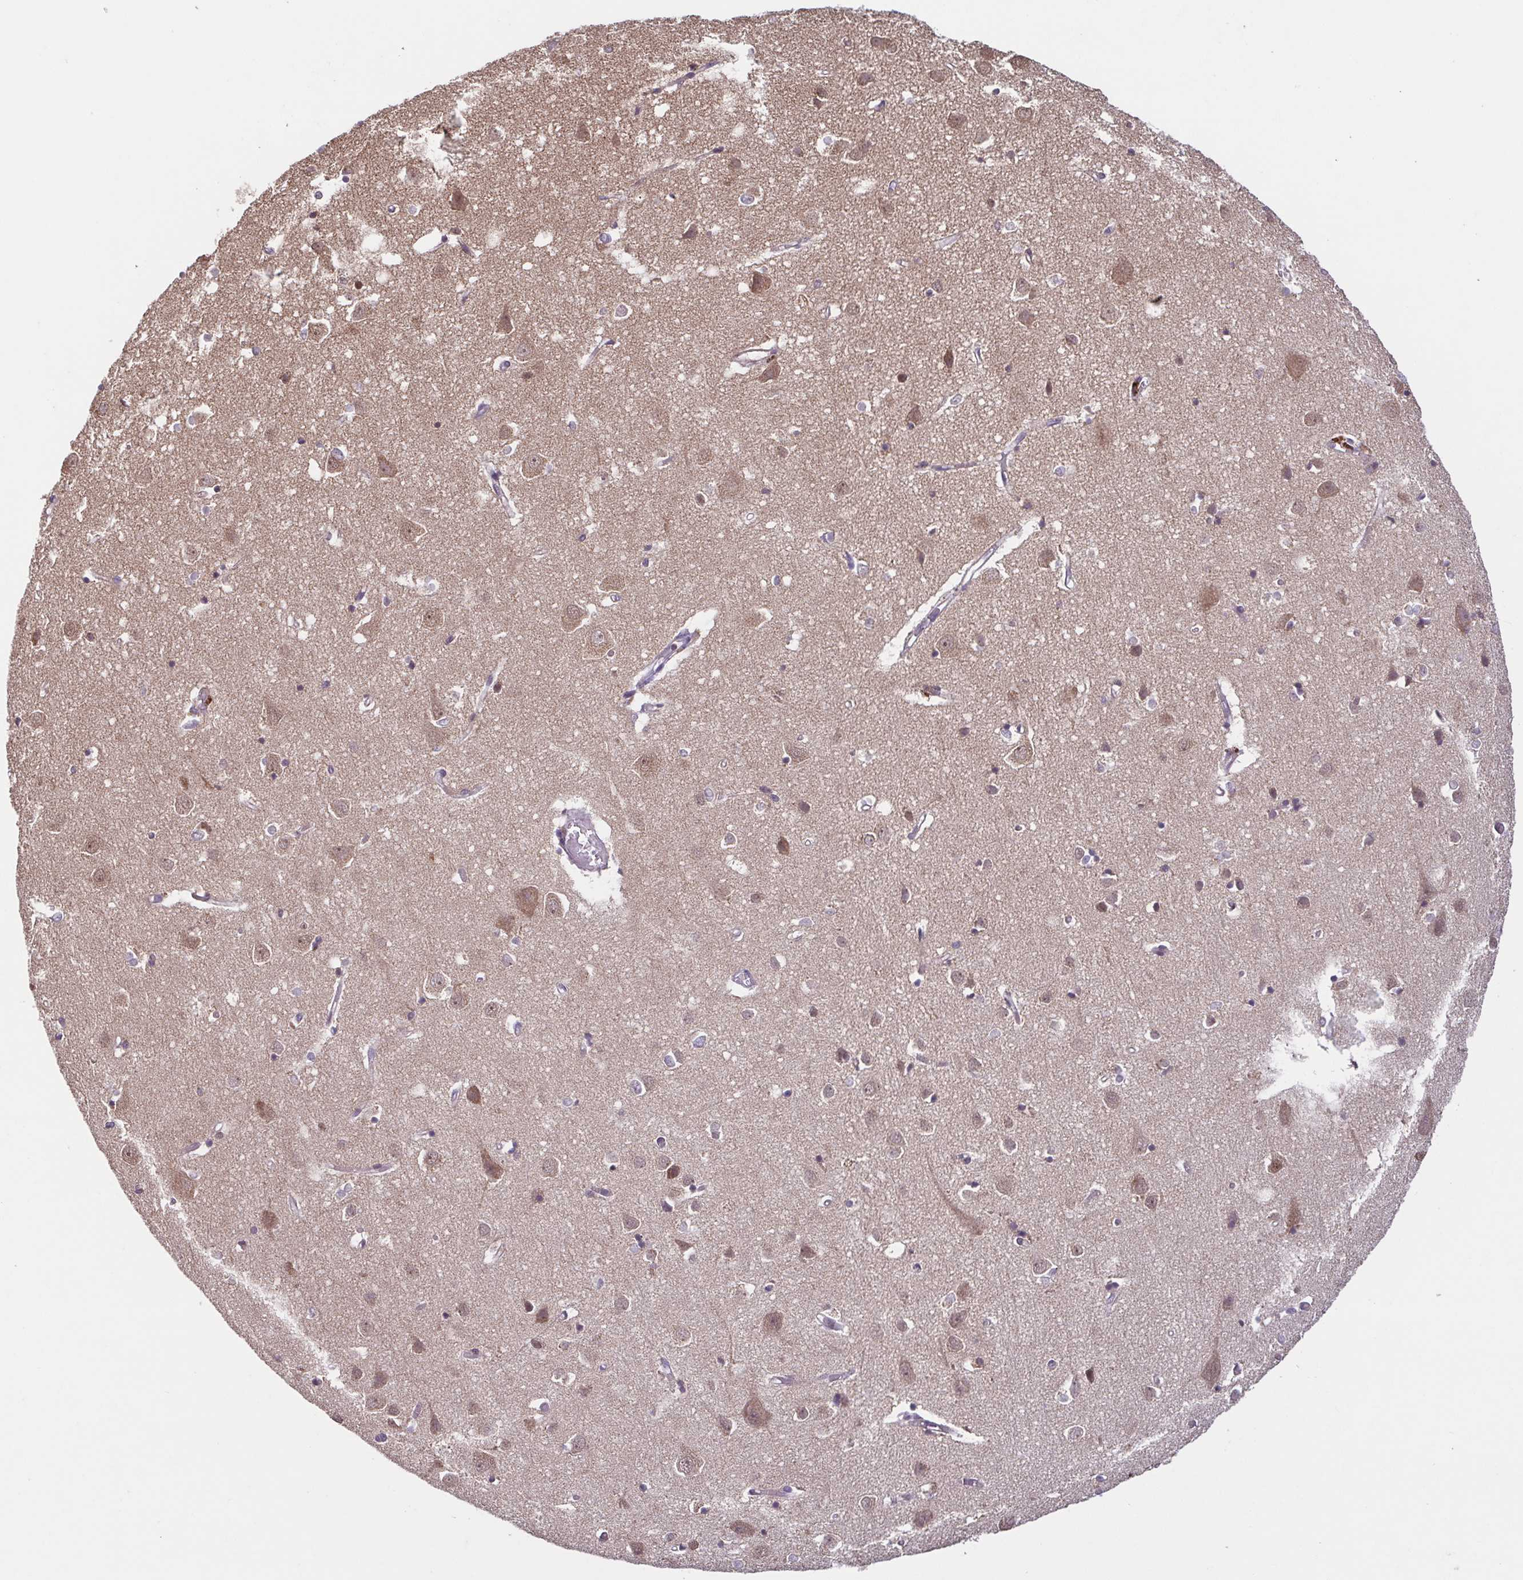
{"staining": {"intensity": "negative", "quantity": "none", "location": "none"}, "tissue": "cerebral cortex", "cell_type": "Endothelial cells", "image_type": "normal", "snomed": [{"axis": "morphology", "description": "Normal tissue, NOS"}, {"axis": "topography", "description": "Cerebral cortex"}], "caption": "IHC of benign human cerebral cortex shows no positivity in endothelial cells.", "gene": "DIP2B", "patient": {"sex": "male", "age": 70}}